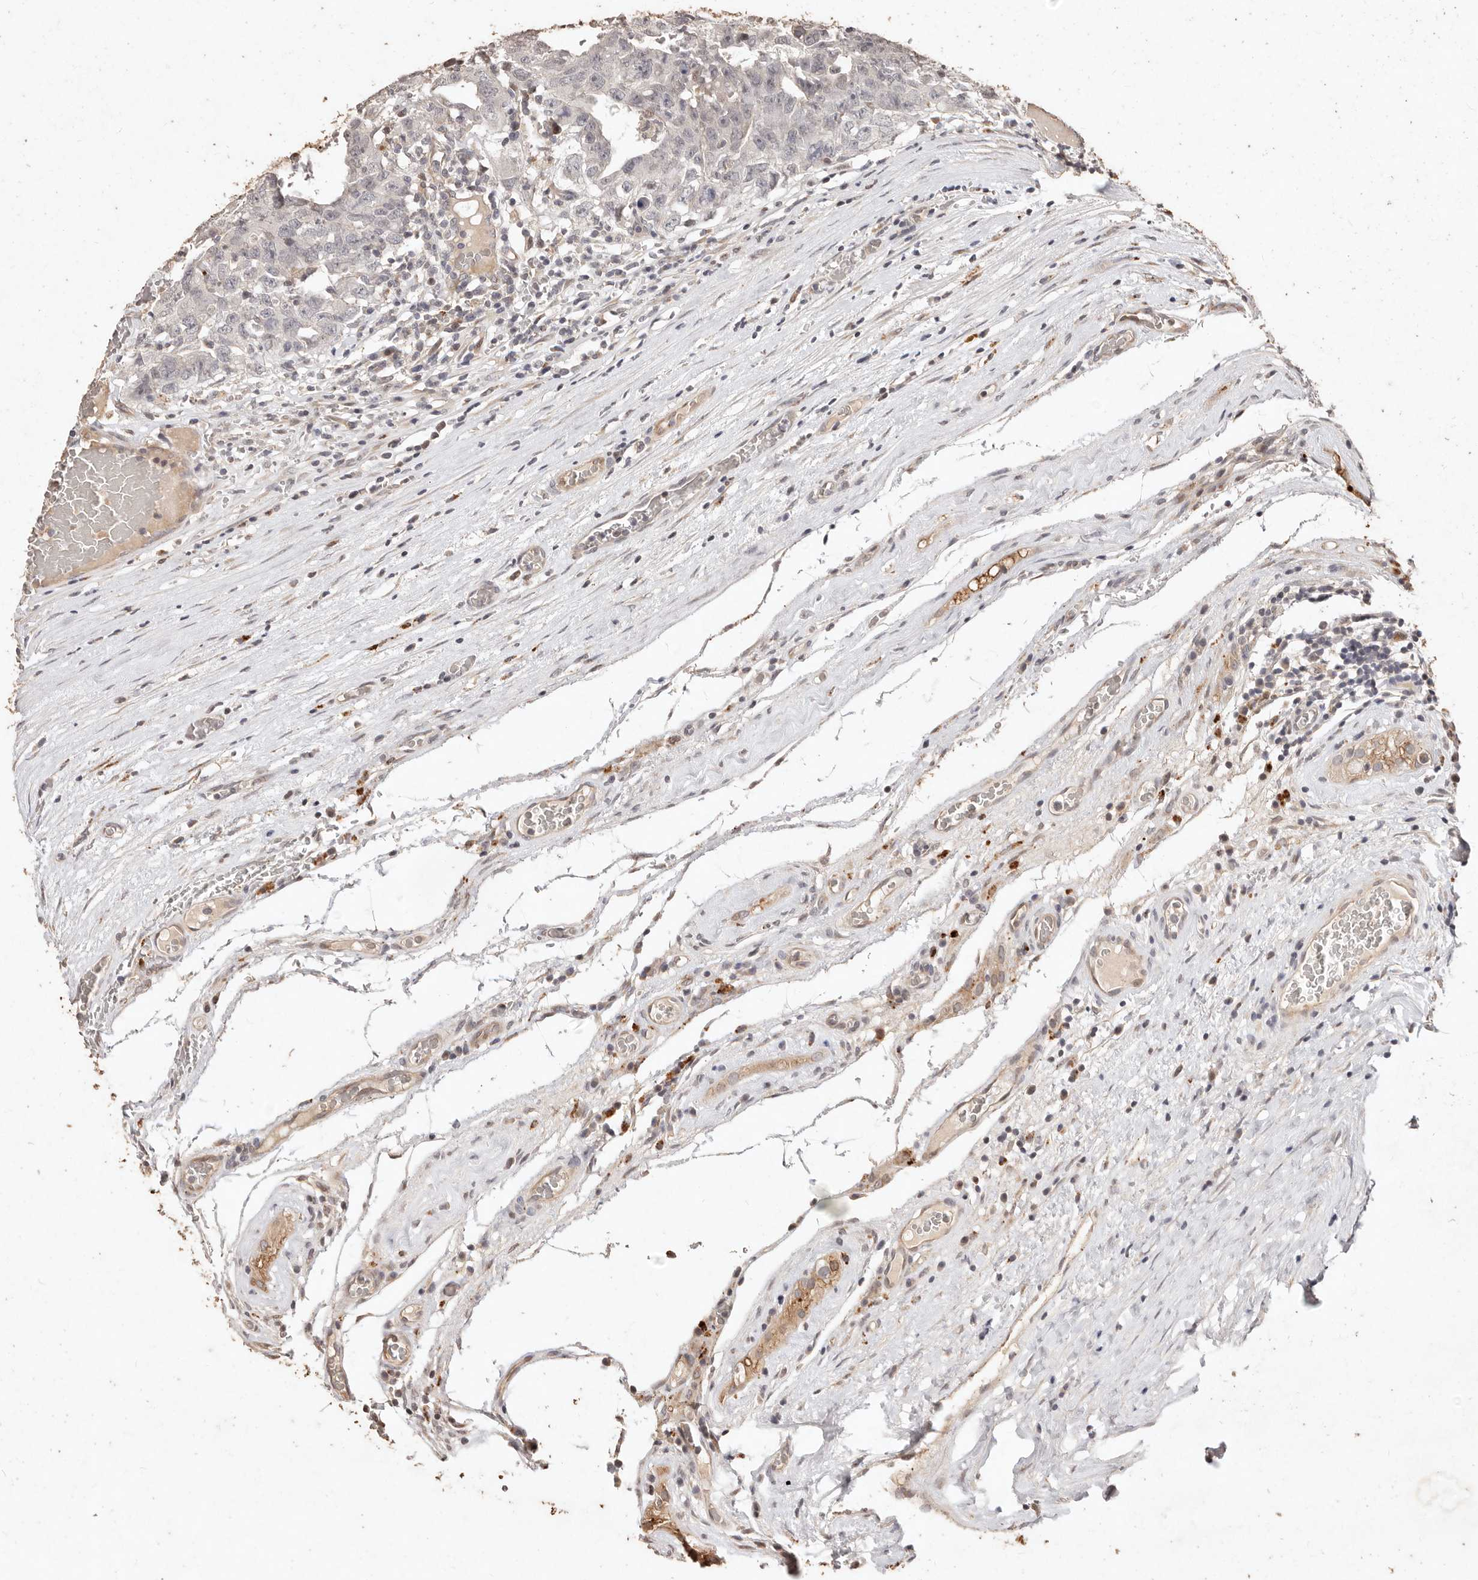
{"staining": {"intensity": "negative", "quantity": "none", "location": "none"}, "tissue": "testis cancer", "cell_type": "Tumor cells", "image_type": "cancer", "snomed": [{"axis": "morphology", "description": "Carcinoma, Embryonal, NOS"}, {"axis": "topography", "description": "Testis"}], "caption": "Tumor cells are negative for protein expression in human embryonal carcinoma (testis).", "gene": "KIF9", "patient": {"sex": "male", "age": 26}}